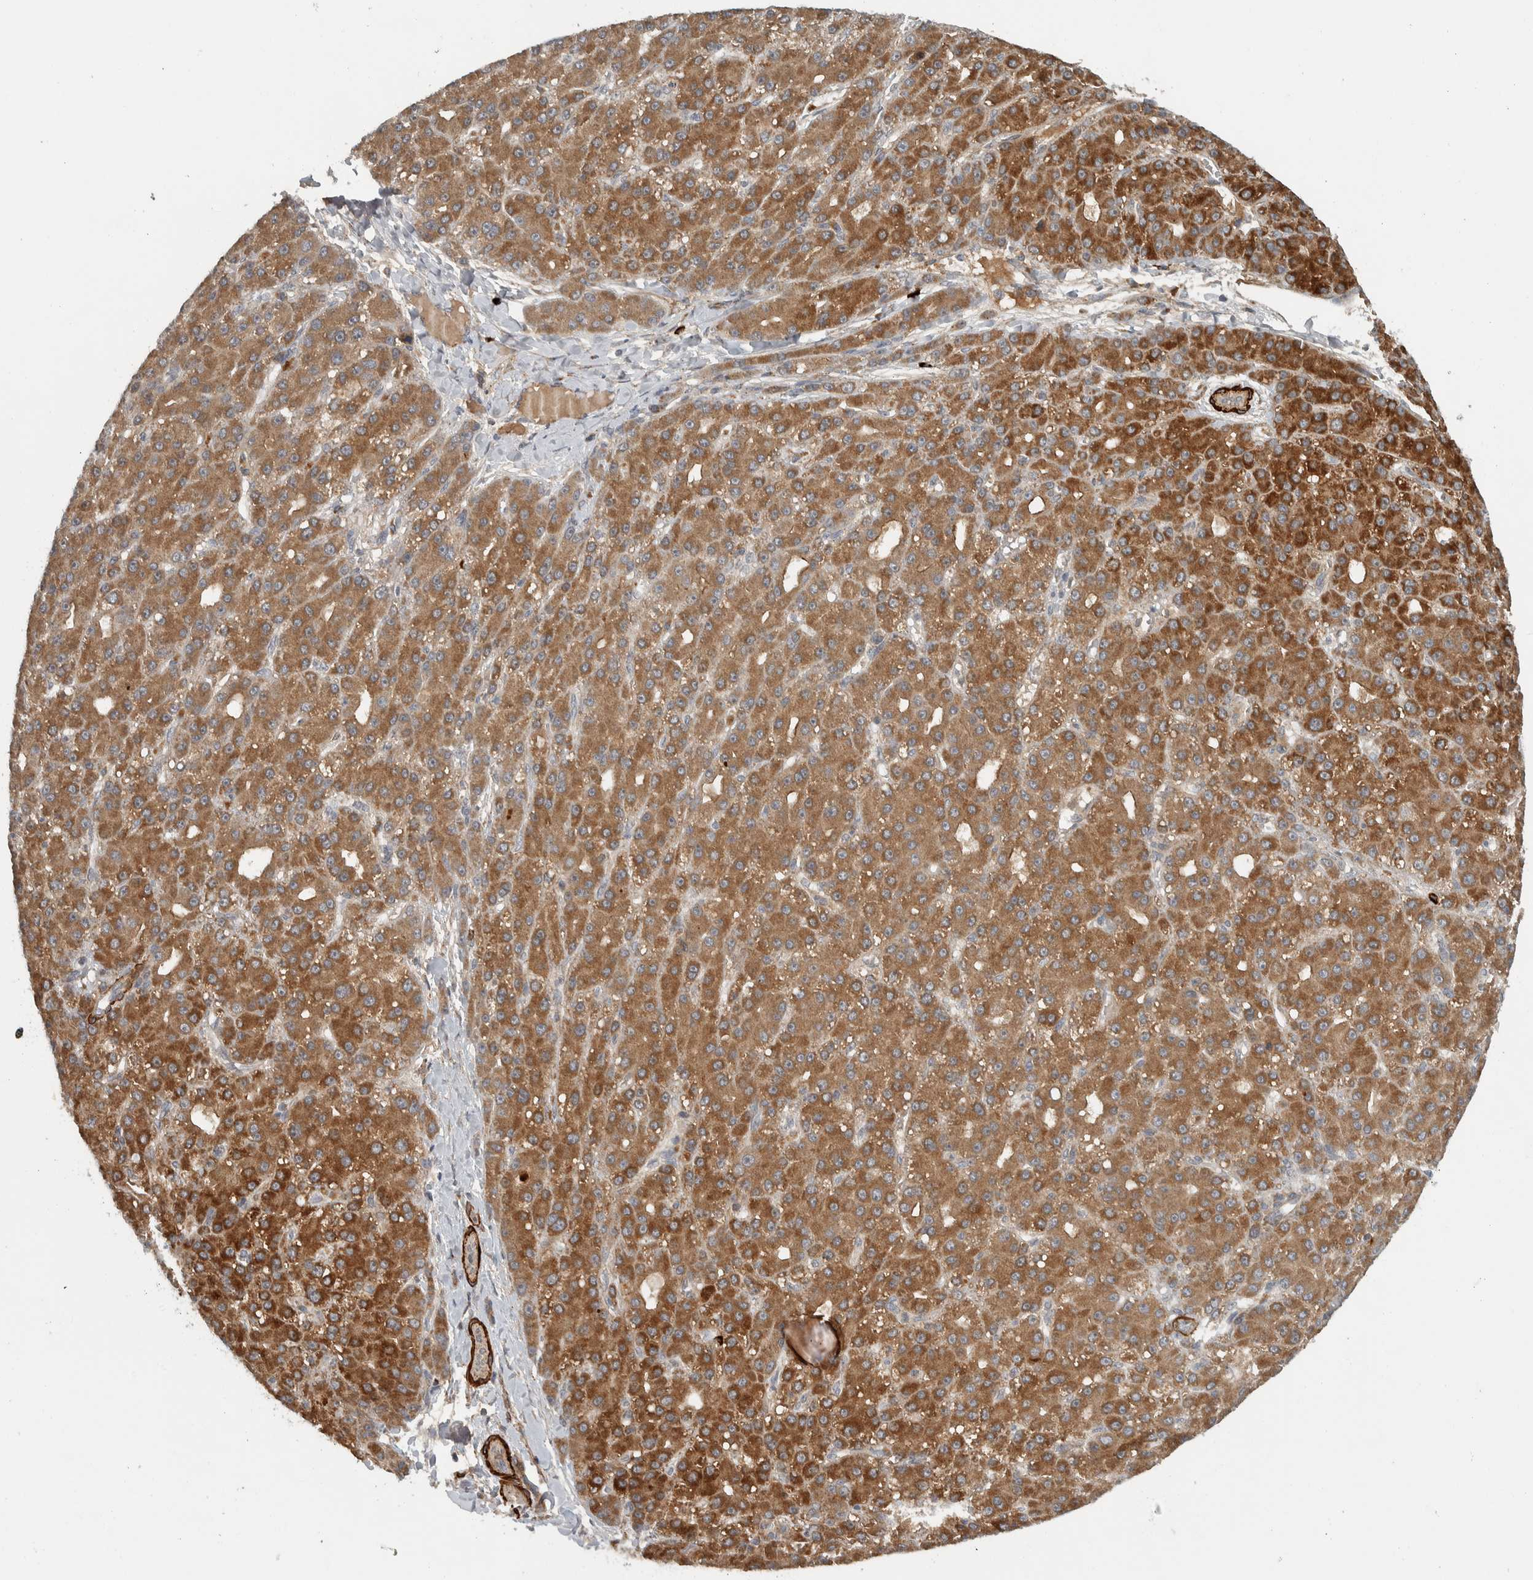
{"staining": {"intensity": "strong", "quantity": ">75%", "location": "cytoplasmic/membranous"}, "tissue": "liver cancer", "cell_type": "Tumor cells", "image_type": "cancer", "snomed": [{"axis": "morphology", "description": "Carcinoma, Hepatocellular, NOS"}, {"axis": "topography", "description": "Liver"}], "caption": "Immunohistochemistry (IHC) of human liver hepatocellular carcinoma exhibits high levels of strong cytoplasmic/membranous positivity in about >75% of tumor cells.", "gene": "LBHD1", "patient": {"sex": "male", "age": 67}}